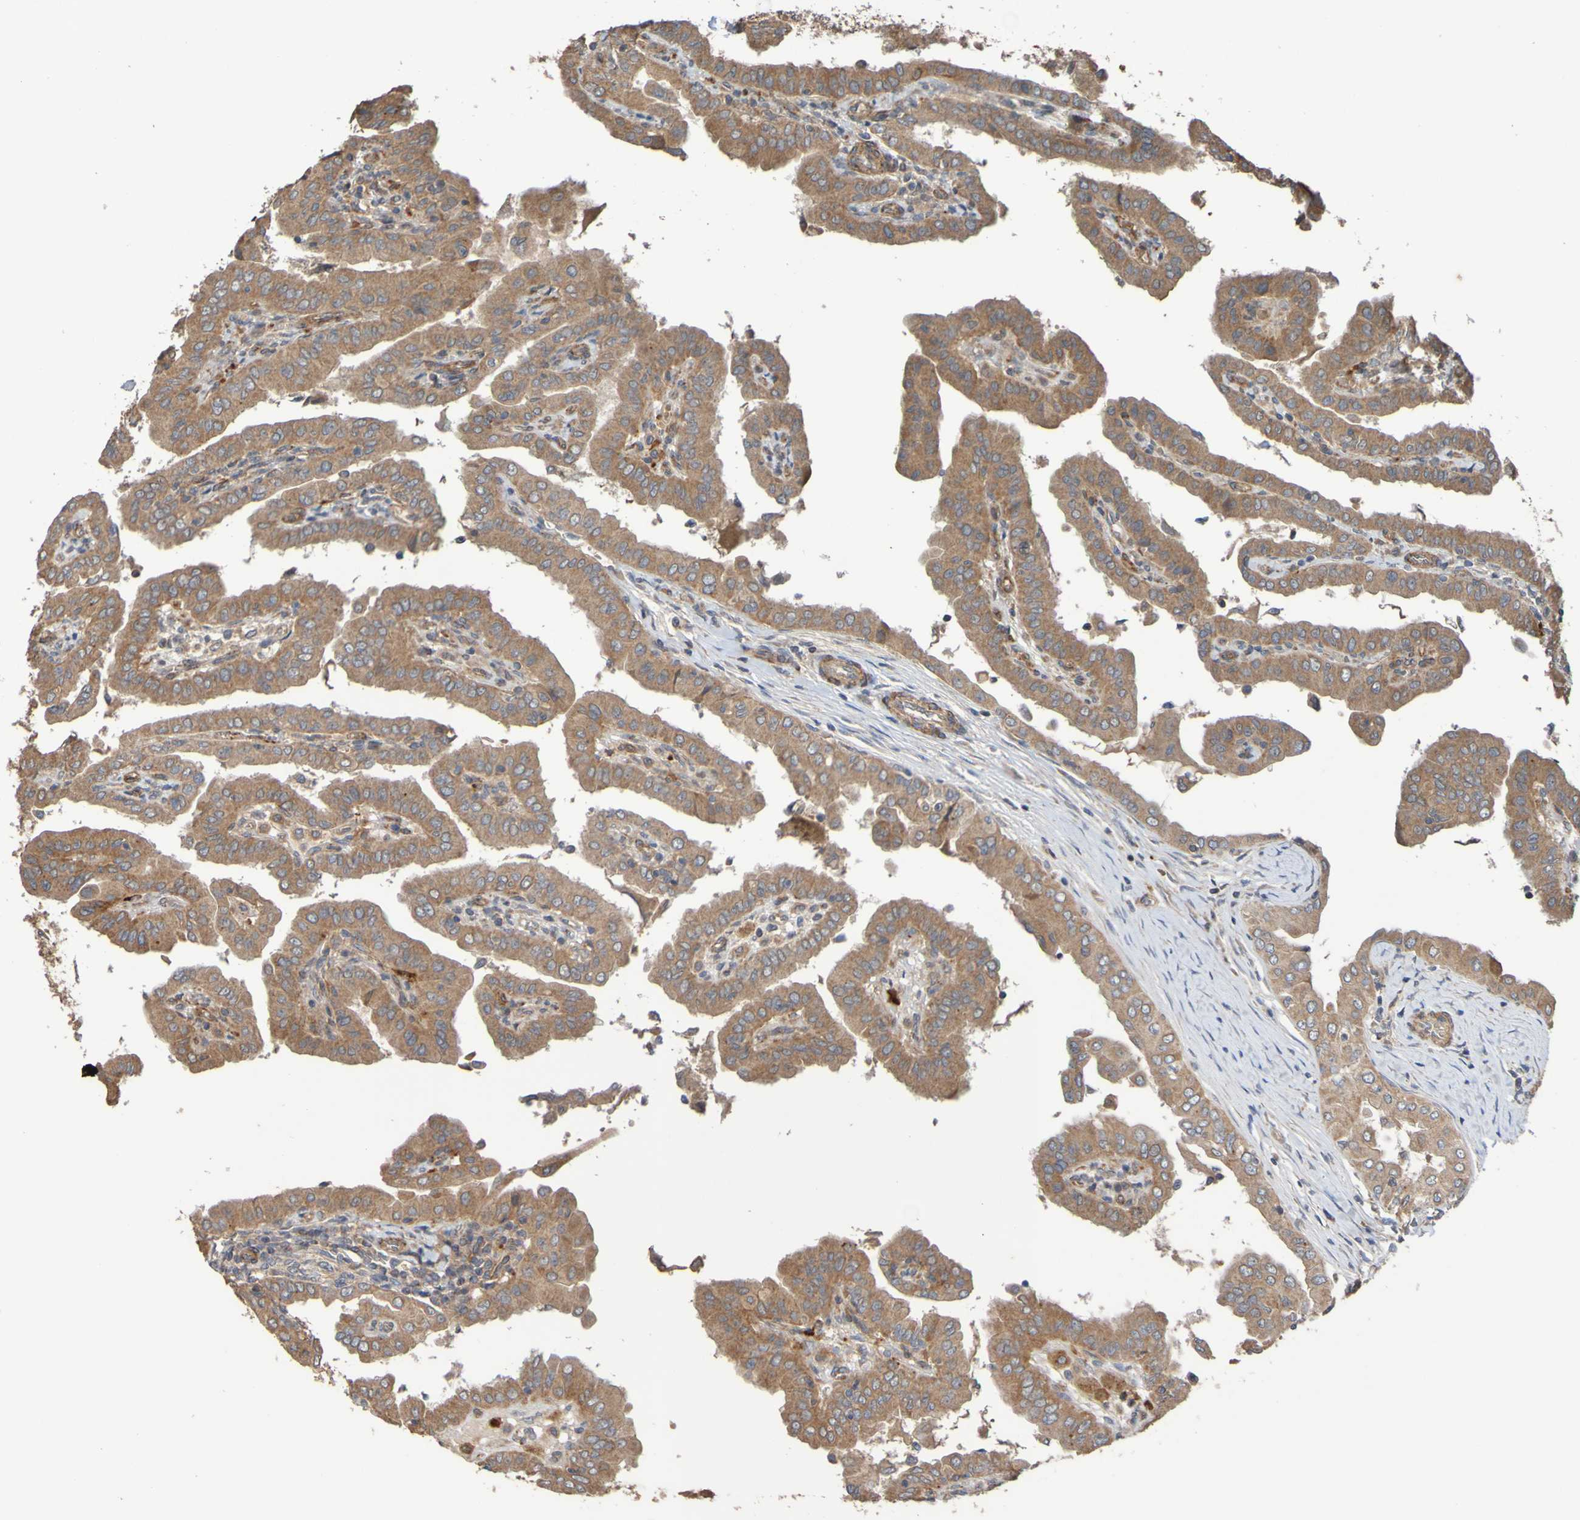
{"staining": {"intensity": "moderate", "quantity": ">75%", "location": "cytoplasmic/membranous"}, "tissue": "thyroid cancer", "cell_type": "Tumor cells", "image_type": "cancer", "snomed": [{"axis": "morphology", "description": "Papillary adenocarcinoma, NOS"}, {"axis": "topography", "description": "Thyroid gland"}], "caption": "Protein expression analysis of human thyroid cancer (papillary adenocarcinoma) reveals moderate cytoplasmic/membranous staining in approximately >75% of tumor cells.", "gene": "UCN", "patient": {"sex": "male", "age": 33}}